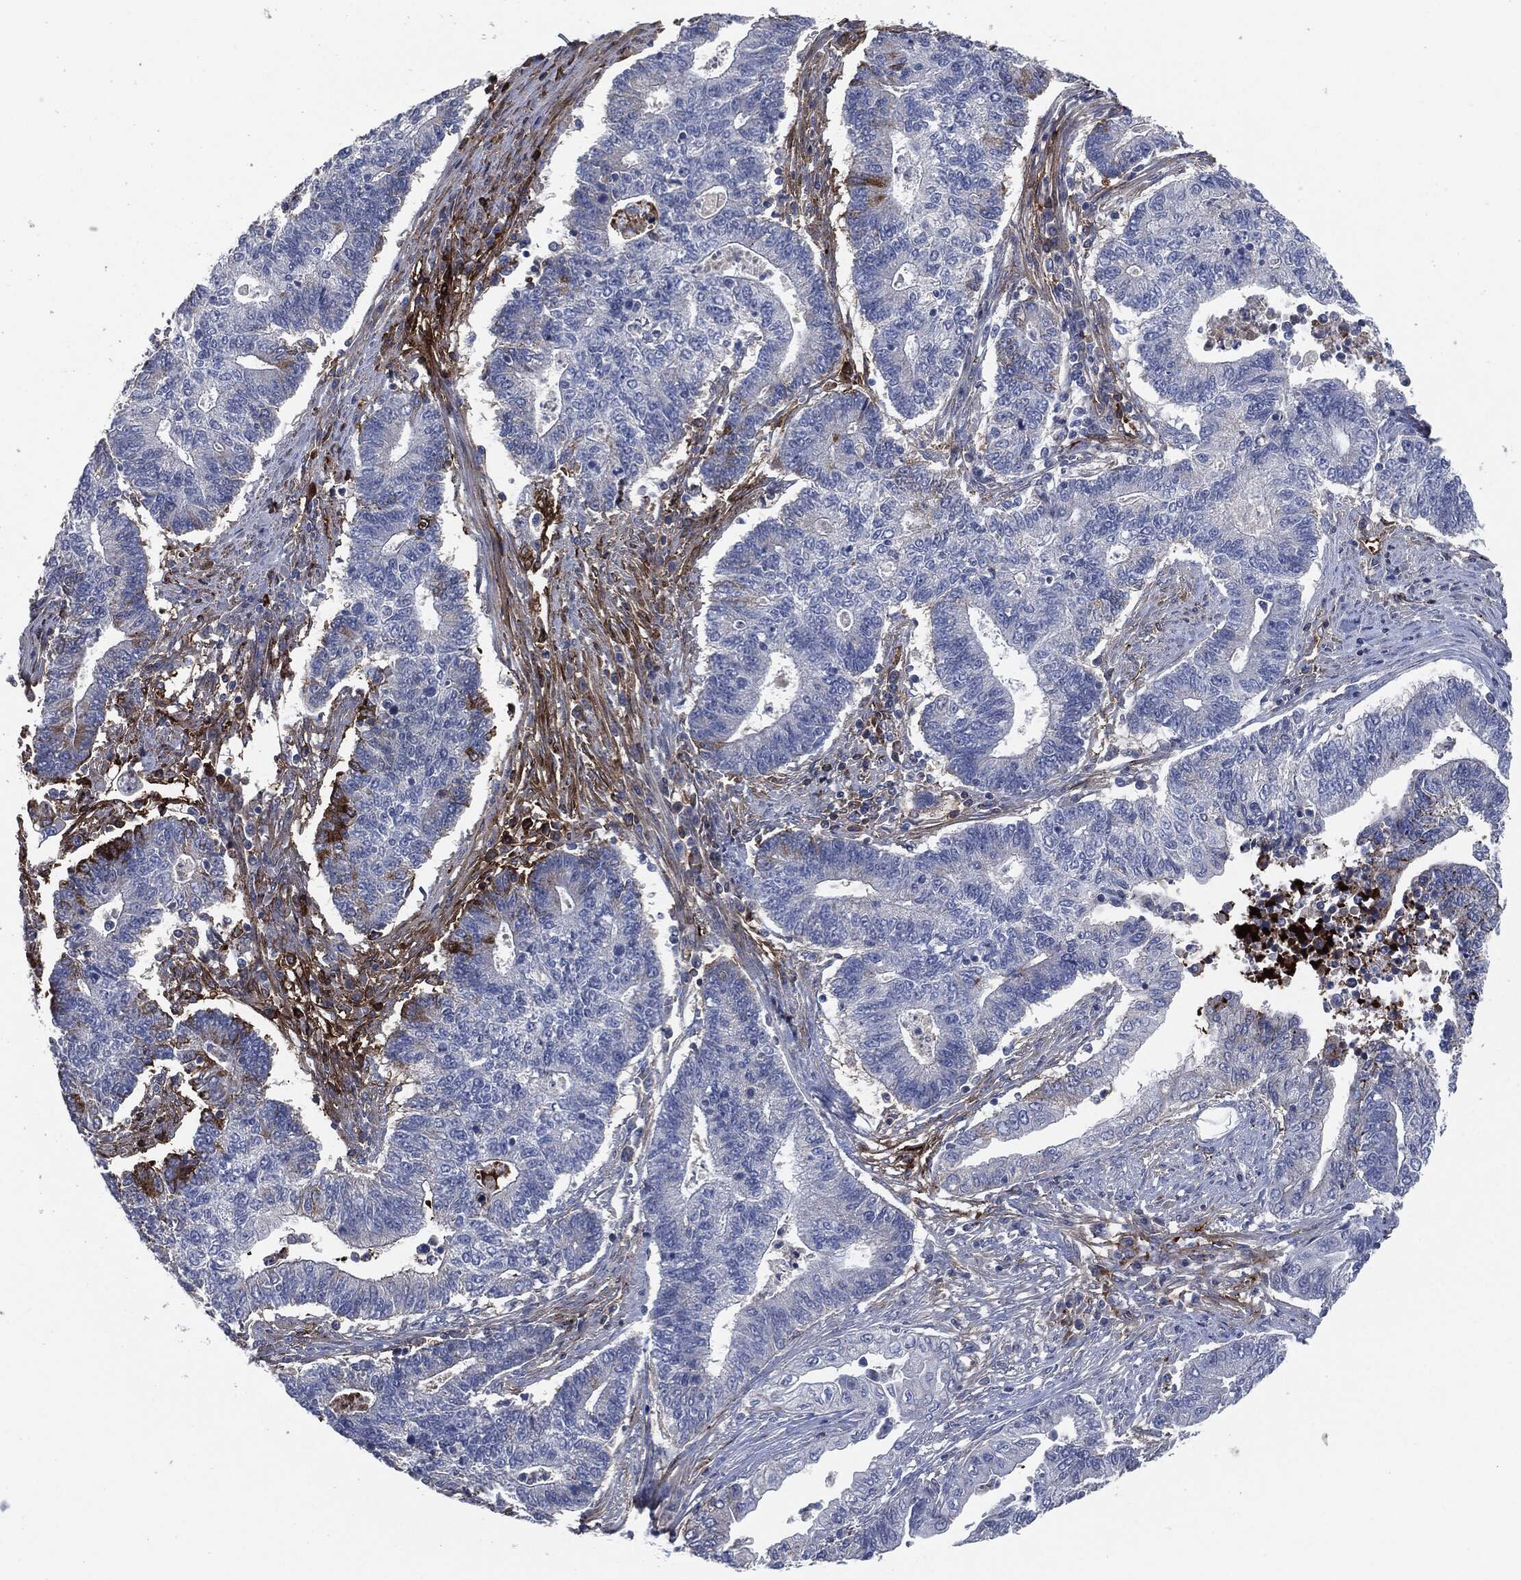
{"staining": {"intensity": "negative", "quantity": "none", "location": "none"}, "tissue": "endometrial cancer", "cell_type": "Tumor cells", "image_type": "cancer", "snomed": [{"axis": "morphology", "description": "Adenocarcinoma, NOS"}, {"axis": "topography", "description": "Uterus"}, {"axis": "topography", "description": "Endometrium"}], "caption": "High power microscopy micrograph of an IHC image of adenocarcinoma (endometrial), revealing no significant expression in tumor cells. (Stains: DAB IHC with hematoxylin counter stain, Microscopy: brightfield microscopy at high magnification).", "gene": "APOB", "patient": {"sex": "female", "age": 54}}